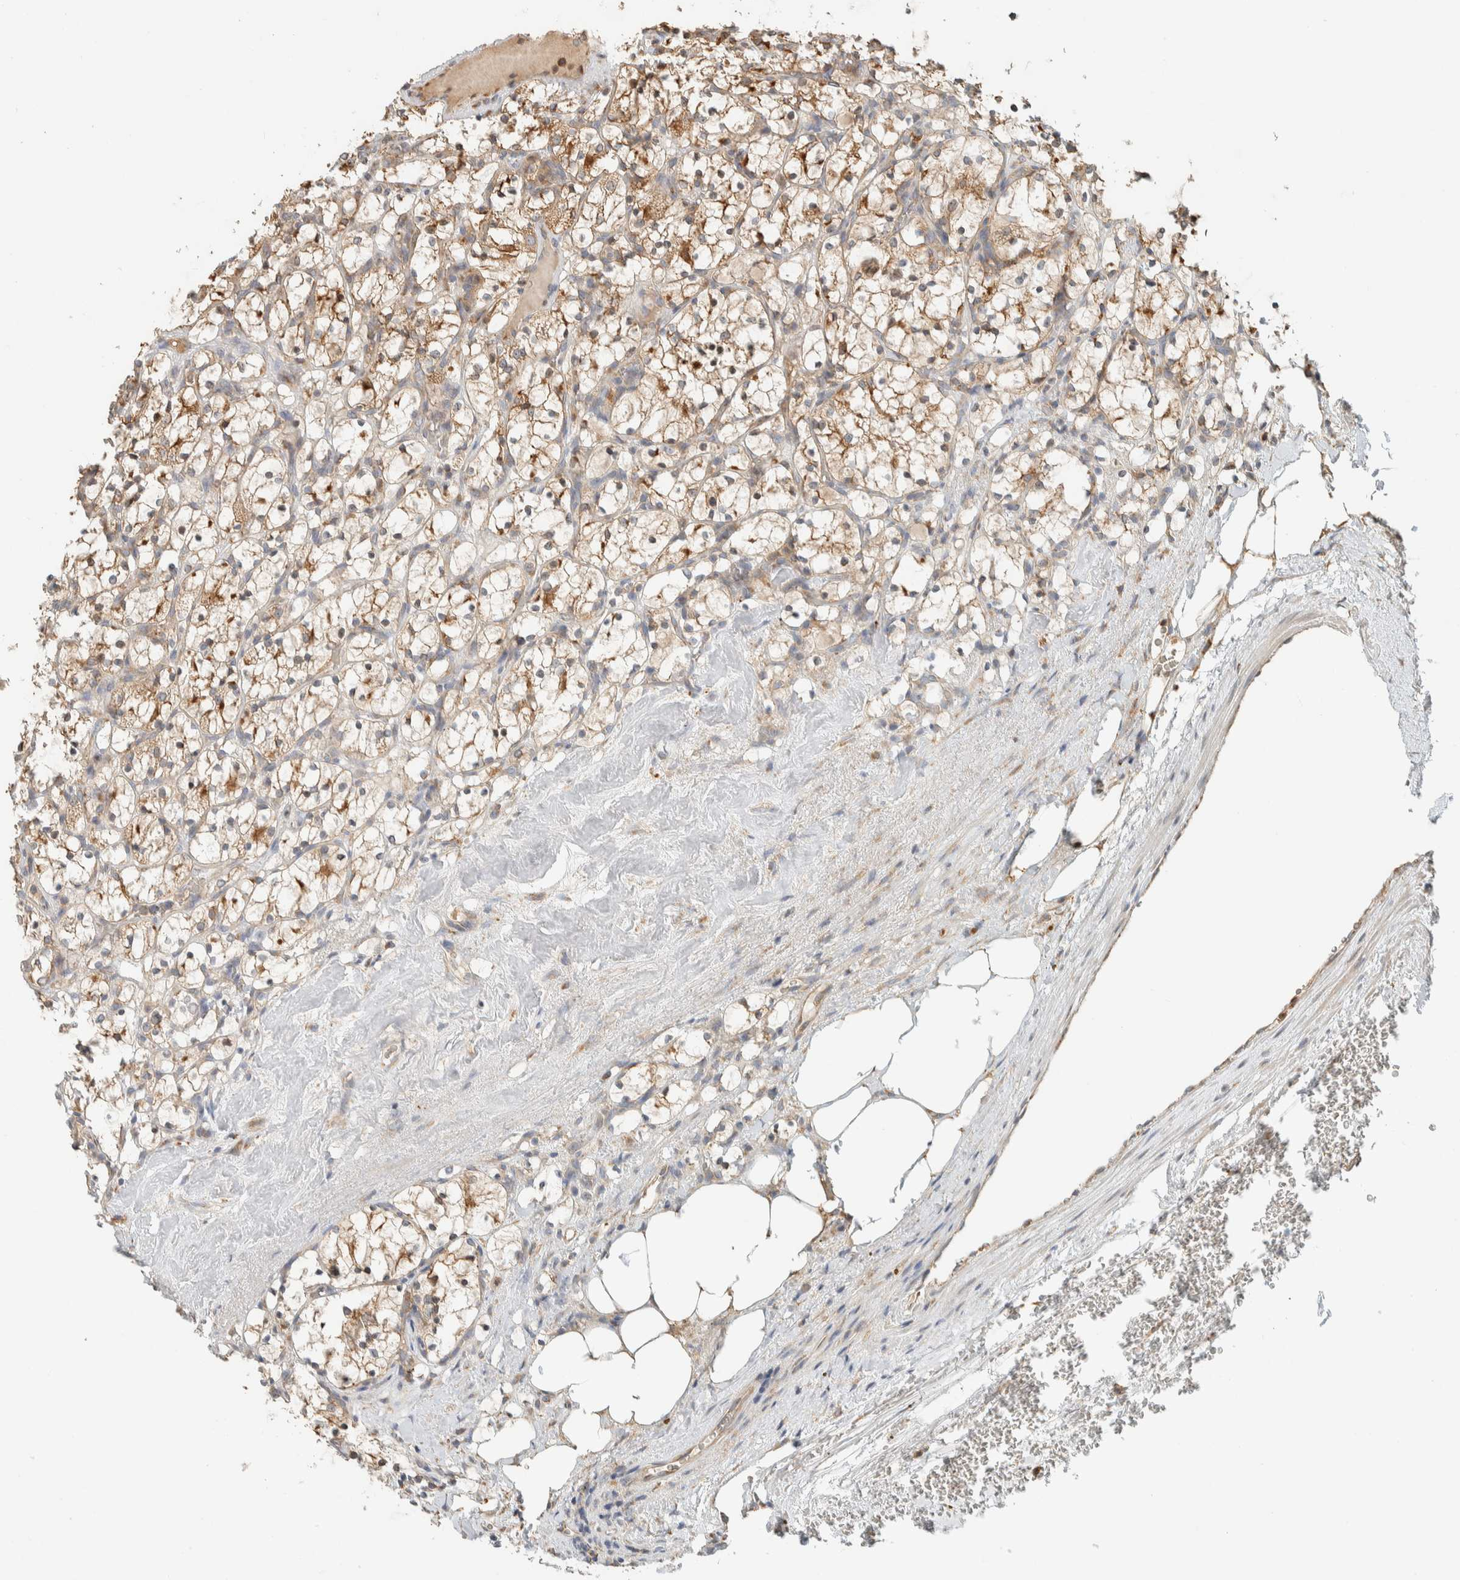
{"staining": {"intensity": "moderate", "quantity": ">75%", "location": "cytoplasmic/membranous"}, "tissue": "renal cancer", "cell_type": "Tumor cells", "image_type": "cancer", "snomed": [{"axis": "morphology", "description": "Adenocarcinoma, NOS"}, {"axis": "topography", "description": "Kidney"}], "caption": "This photomicrograph exhibits immunohistochemistry (IHC) staining of renal adenocarcinoma, with medium moderate cytoplasmic/membranous positivity in approximately >75% of tumor cells.", "gene": "RAB11FIP1", "patient": {"sex": "female", "age": 69}}